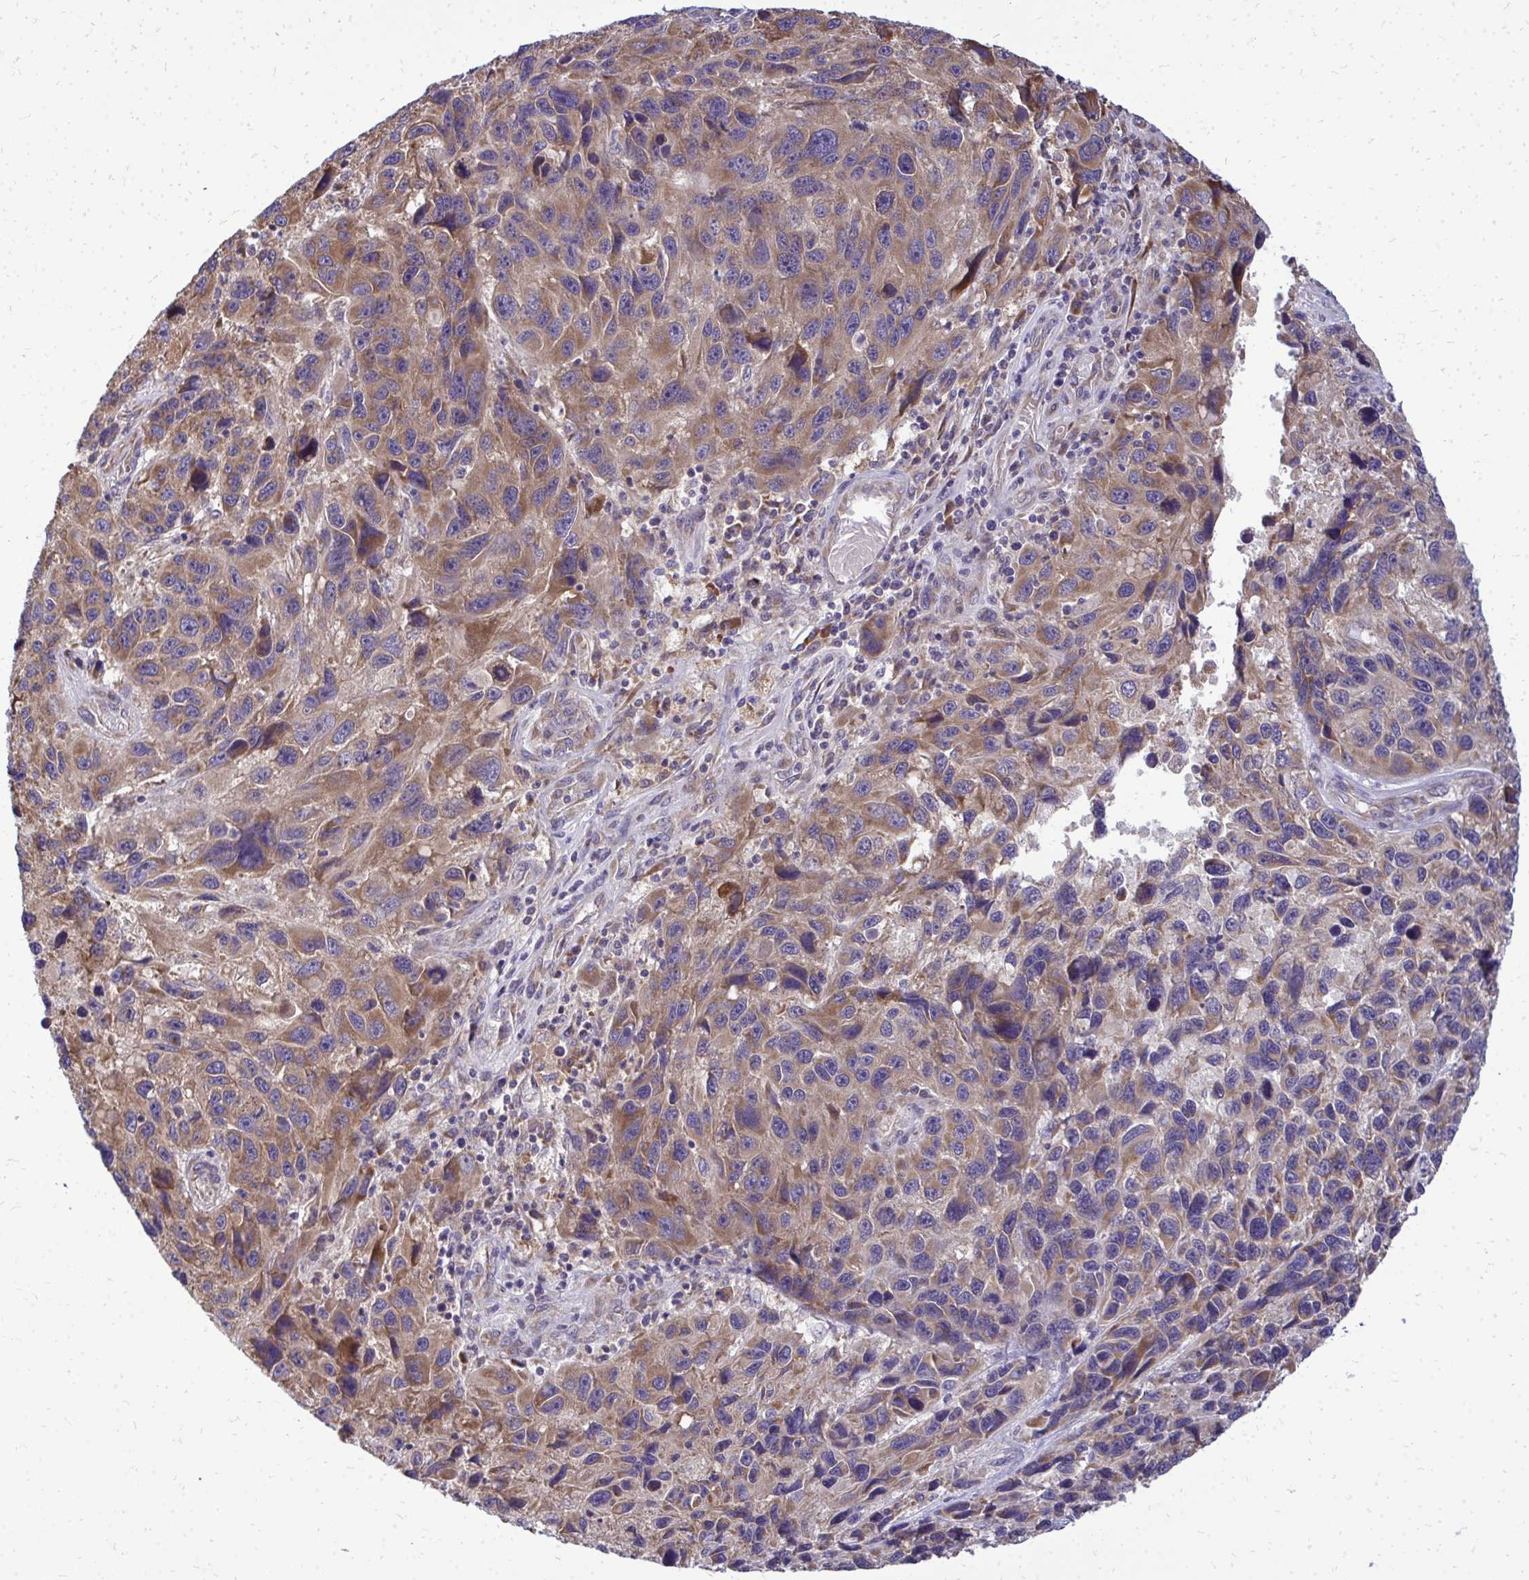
{"staining": {"intensity": "moderate", "quantity": ">75%", "location": "cytoplasmic/membranous"}, "tissue": "melanoma", "cell_type": "Tumor cells", "image_type": "cancer", "snomed": [{"axis": "morphology", "description": "Malignant melanoma, NOS"}, {"axis": "topography", "description": "Skin"}], "caption": "Immunohistochemical staining of human melanoma shows medium levels of moderate cytoplasmic/membranous protein staining in about >75% of tumor cells.", "gene": "RPLP2", "patient": {"sex": "male", "age": 53}}